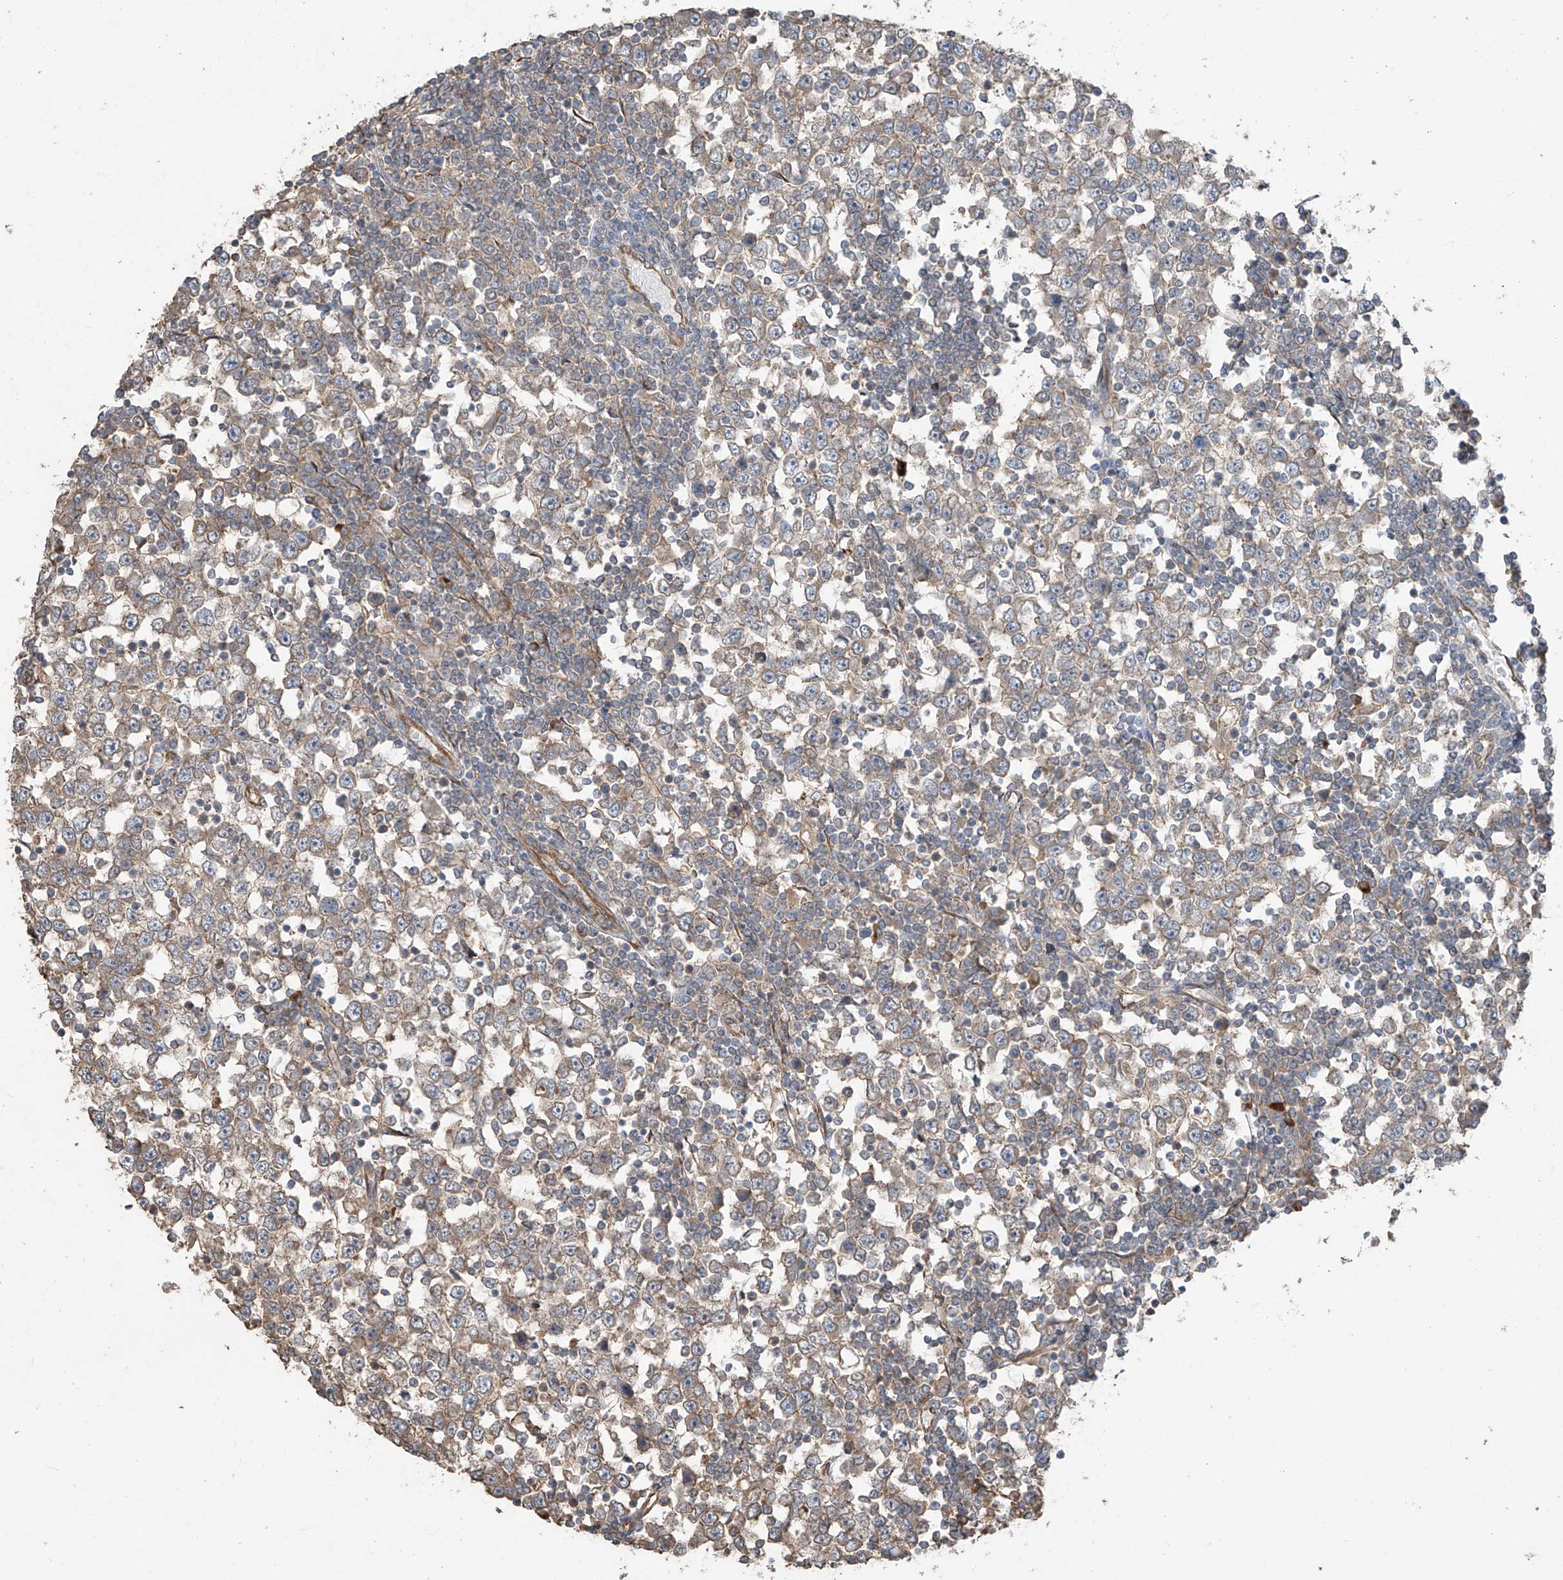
{"staining": {"intensity": "weak", "quantity": "25%-75%", "location": "cytoplasmic/membranous"}, "tissue": "testis cancer", "cell_type": "Tumor cells", "image_type": "cancer", "snomed": [{"axis": "morphology", "description": "Seminoma, NOS"}, {"axis": "topography", "description": "Testis"}], "caption": "Approximately 25%-75% of tumor cells in human testis seminoma display weak cytoplasmic/membranous protein positivity as visualized by brown immunohistochemical staining.", "gene": "AGBL5", "patient": {"sex": "male", "age": 65}}